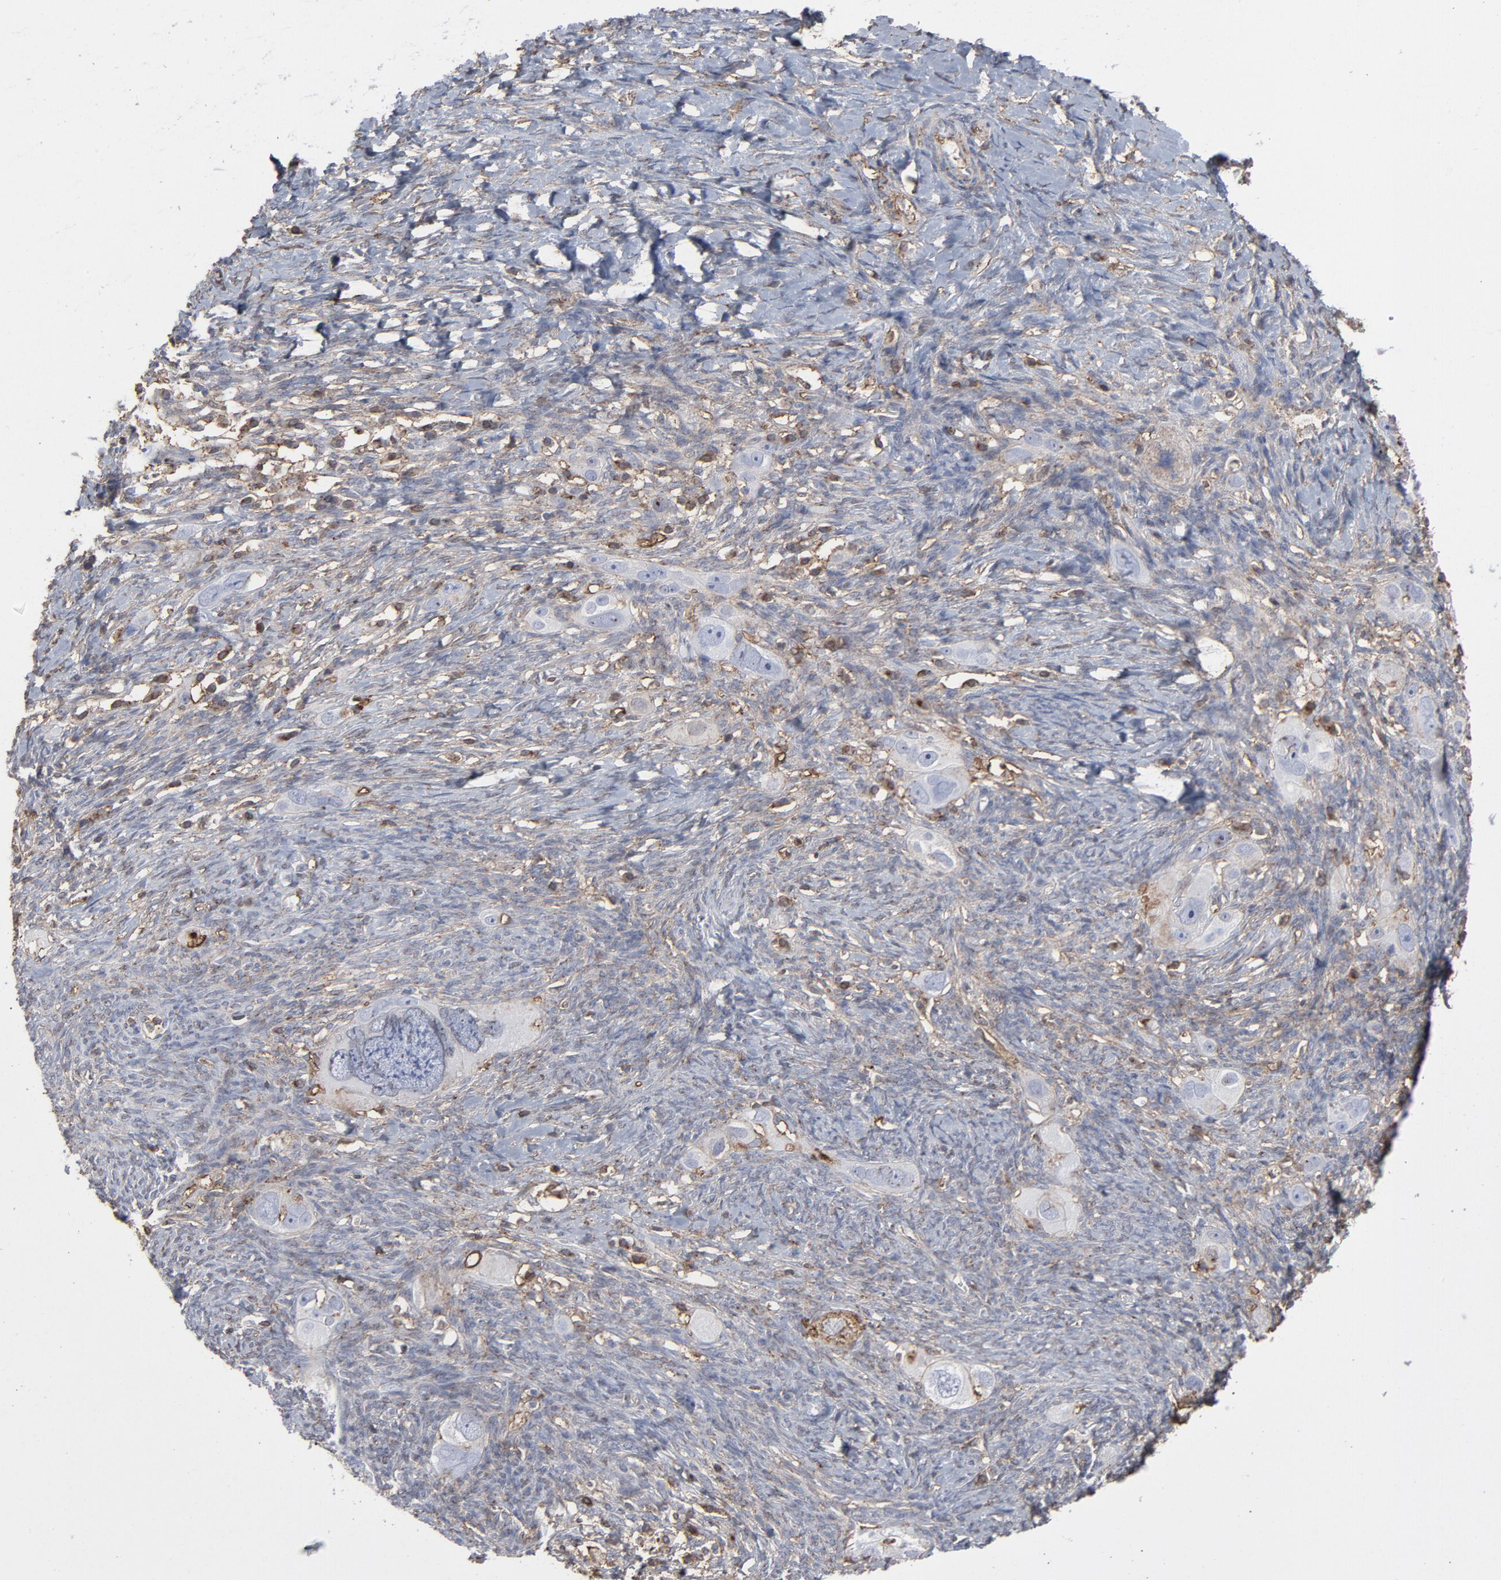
{"staining": {"intensity": "moderate", "quantity": "<25%", "location": "cytoplasmic/membranous"}, "tissue": "ovarian cancer", "cell_type": "Tumor cells", "image_type": "cancer", "snomed": [{"axis": "morphology", "description": "Normal tissue, NOS"}, {"axis": "morphology", "description": "Cystadenocarcinoma, serous, NOS"}, {"axis": "topography", "description": "Ovary"}], "caption": "An image of human ovarian cancer (serous cystadenocarcinoma) stained for a protein displays moderate cytoplasmic/membranous brown staining in tumor cells. (brown staining indicates protein expression, while blue staining denotes nuclei).", "gene": "ANXA5", "patient": {"sex": "female", "age": 62}}